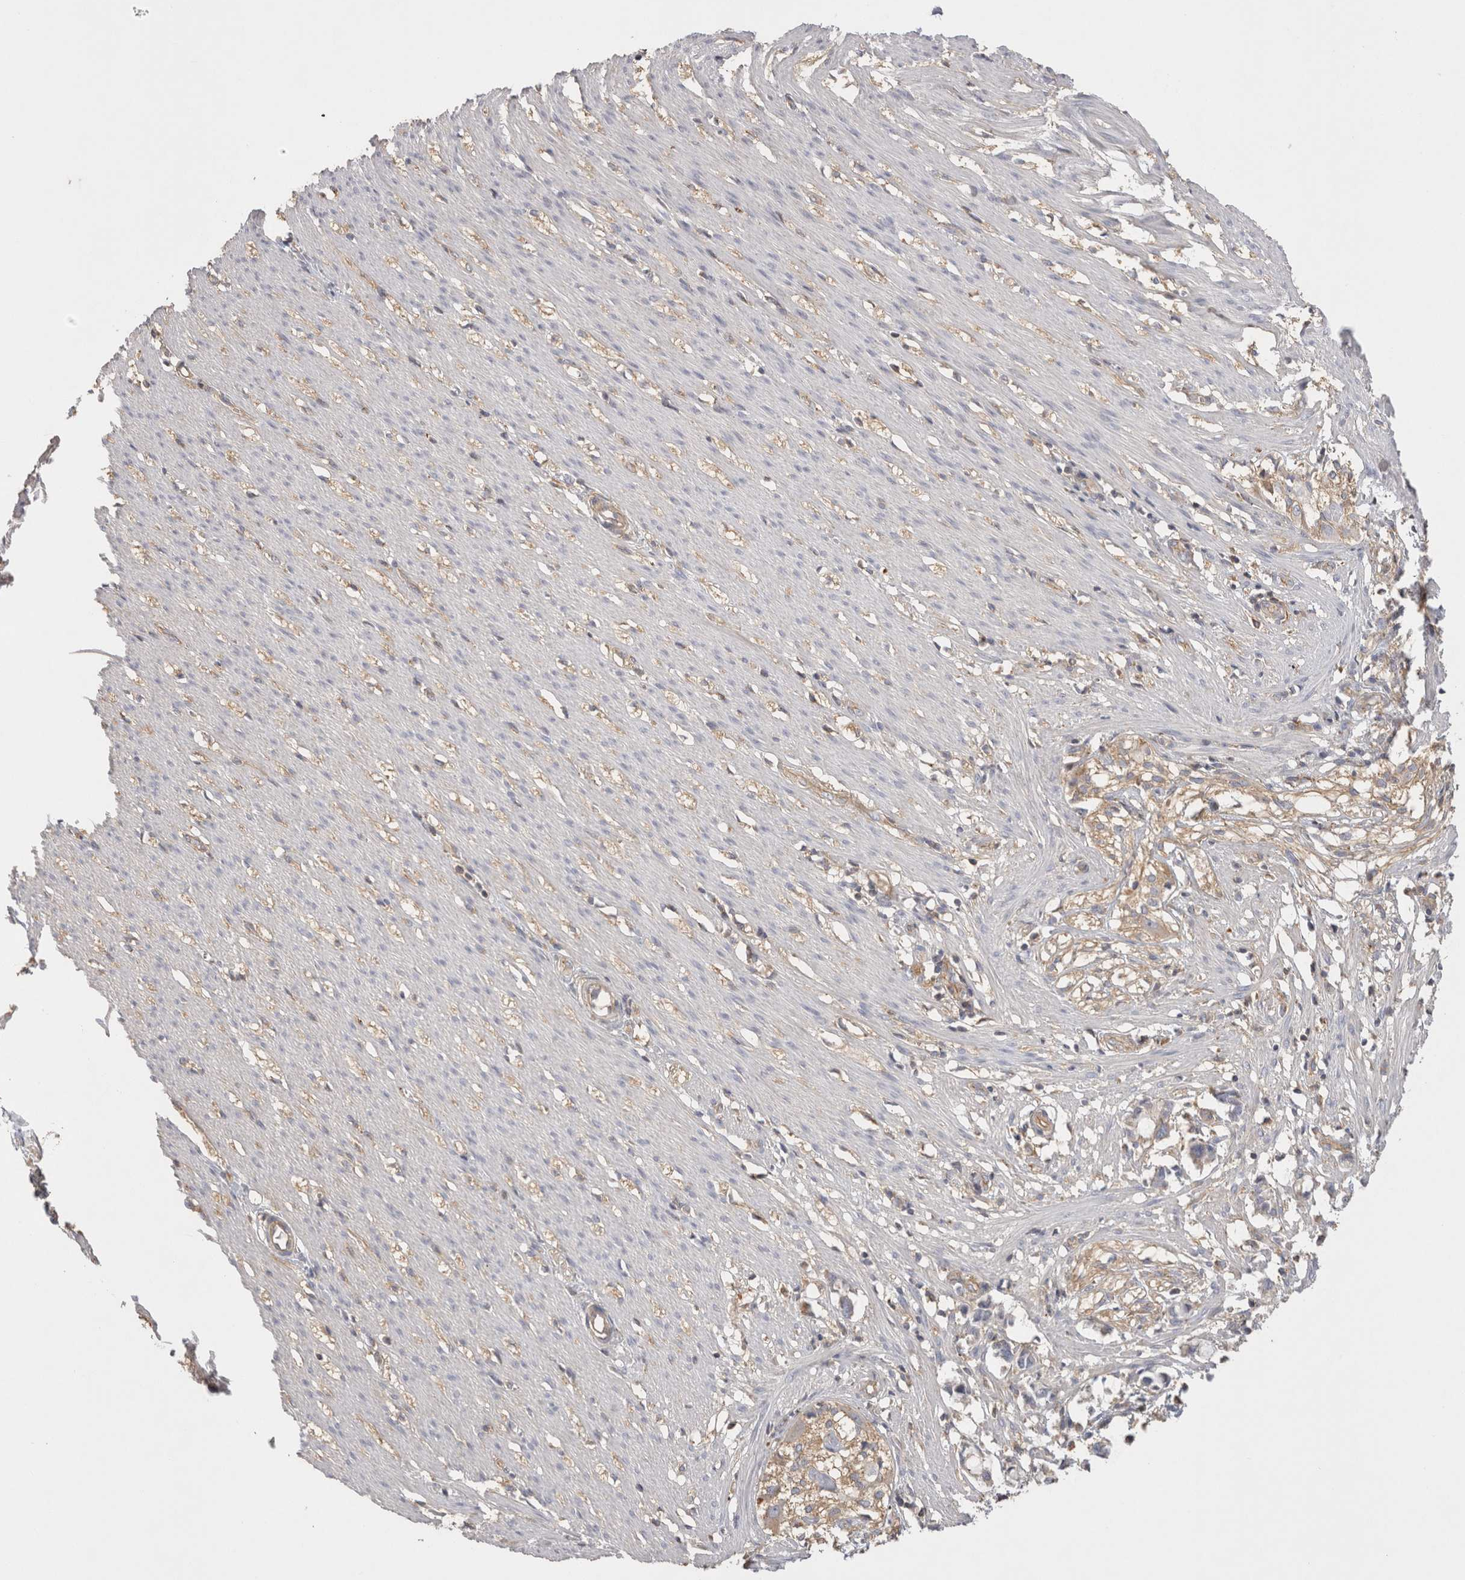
{"staining": {"intensity": "weak", "quantity": "<25%", "location": "cytoplasmic/membranous"}, "tissue": "smooth muscle", "cell_type": "Smooth muscle cells", "image_type": "normal", "snomed": [{"axis": "morphology", "description": "Normal tissue, NOS"}, {"axis": "morphology", "description": "Adenocarcinoma, NOS"}, {"axis": "topography", "description": "Smooth muscle"}, {"axis": "topography", "description": "Colon"}], "caption": "The histopathology image shows no staining of smooth muscle cells in benign smooth muscle.", "gene": "CHMP6", "patient": {"sex": "male", "age": 14}}